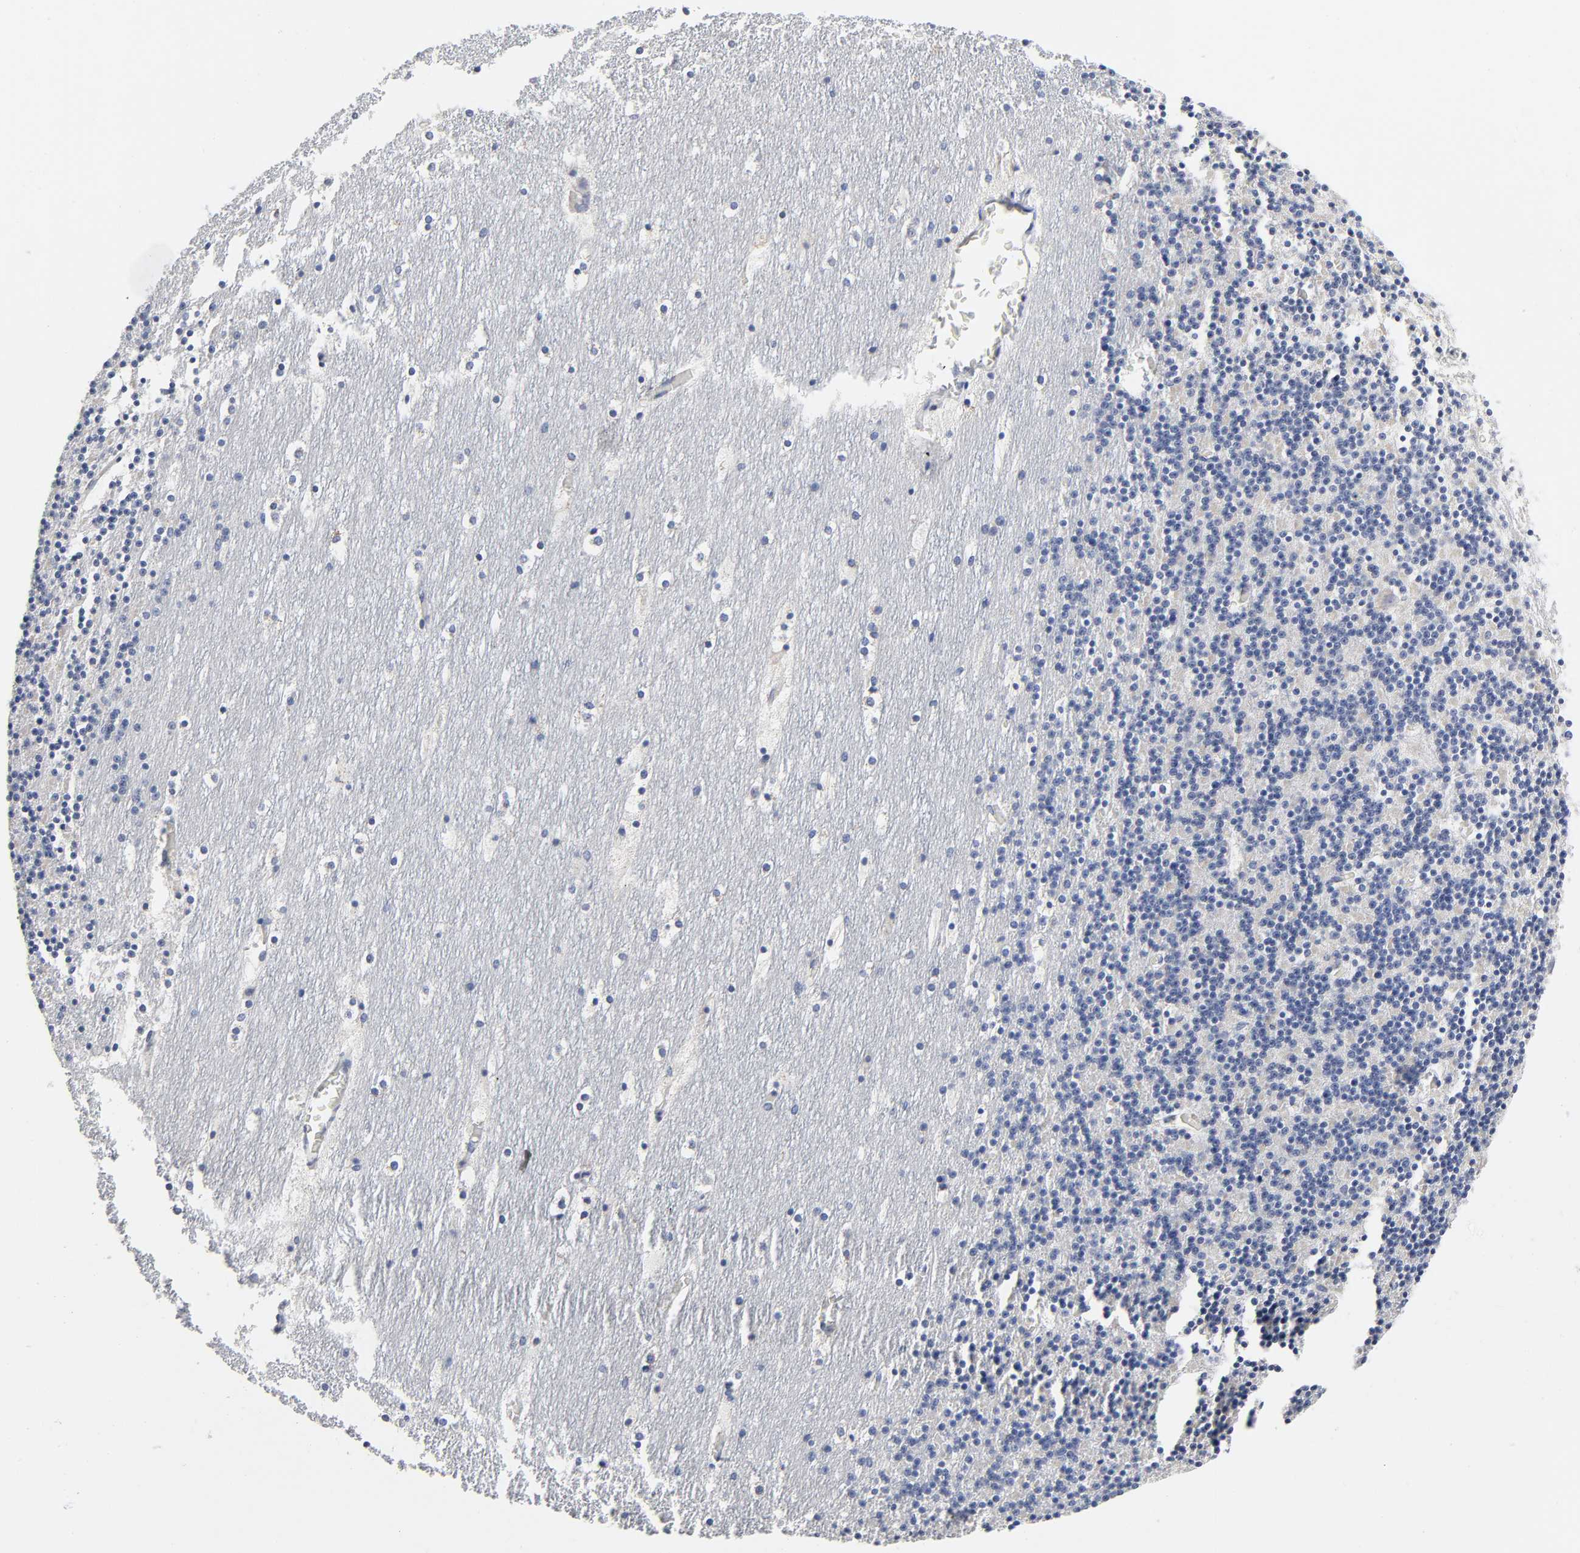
{"staining": {"intensity": "weak", "quantity": "25%-75%", "location": "cytoplasmic/membranous"}, "tissue": "cerebellum", "cell_type": "Cells in granular layer", "image_type": "normal", "snomed": [{"axis": "morphology", "description": "Normal tissue, NOS"}, {"axis": "topography", "description": "Cerebellum"}], "caption": "Immunohistochemical staining of benign human cerebellum exhibits 25%-75% levels of weak cytoplasmic/membranous protein expression in about 25%-75% of cells in granular layer. (IHC, brightfield microscopy, high magnification).", "gene": "AOPEP", "patient": {"sex": "male", "age": 45}}